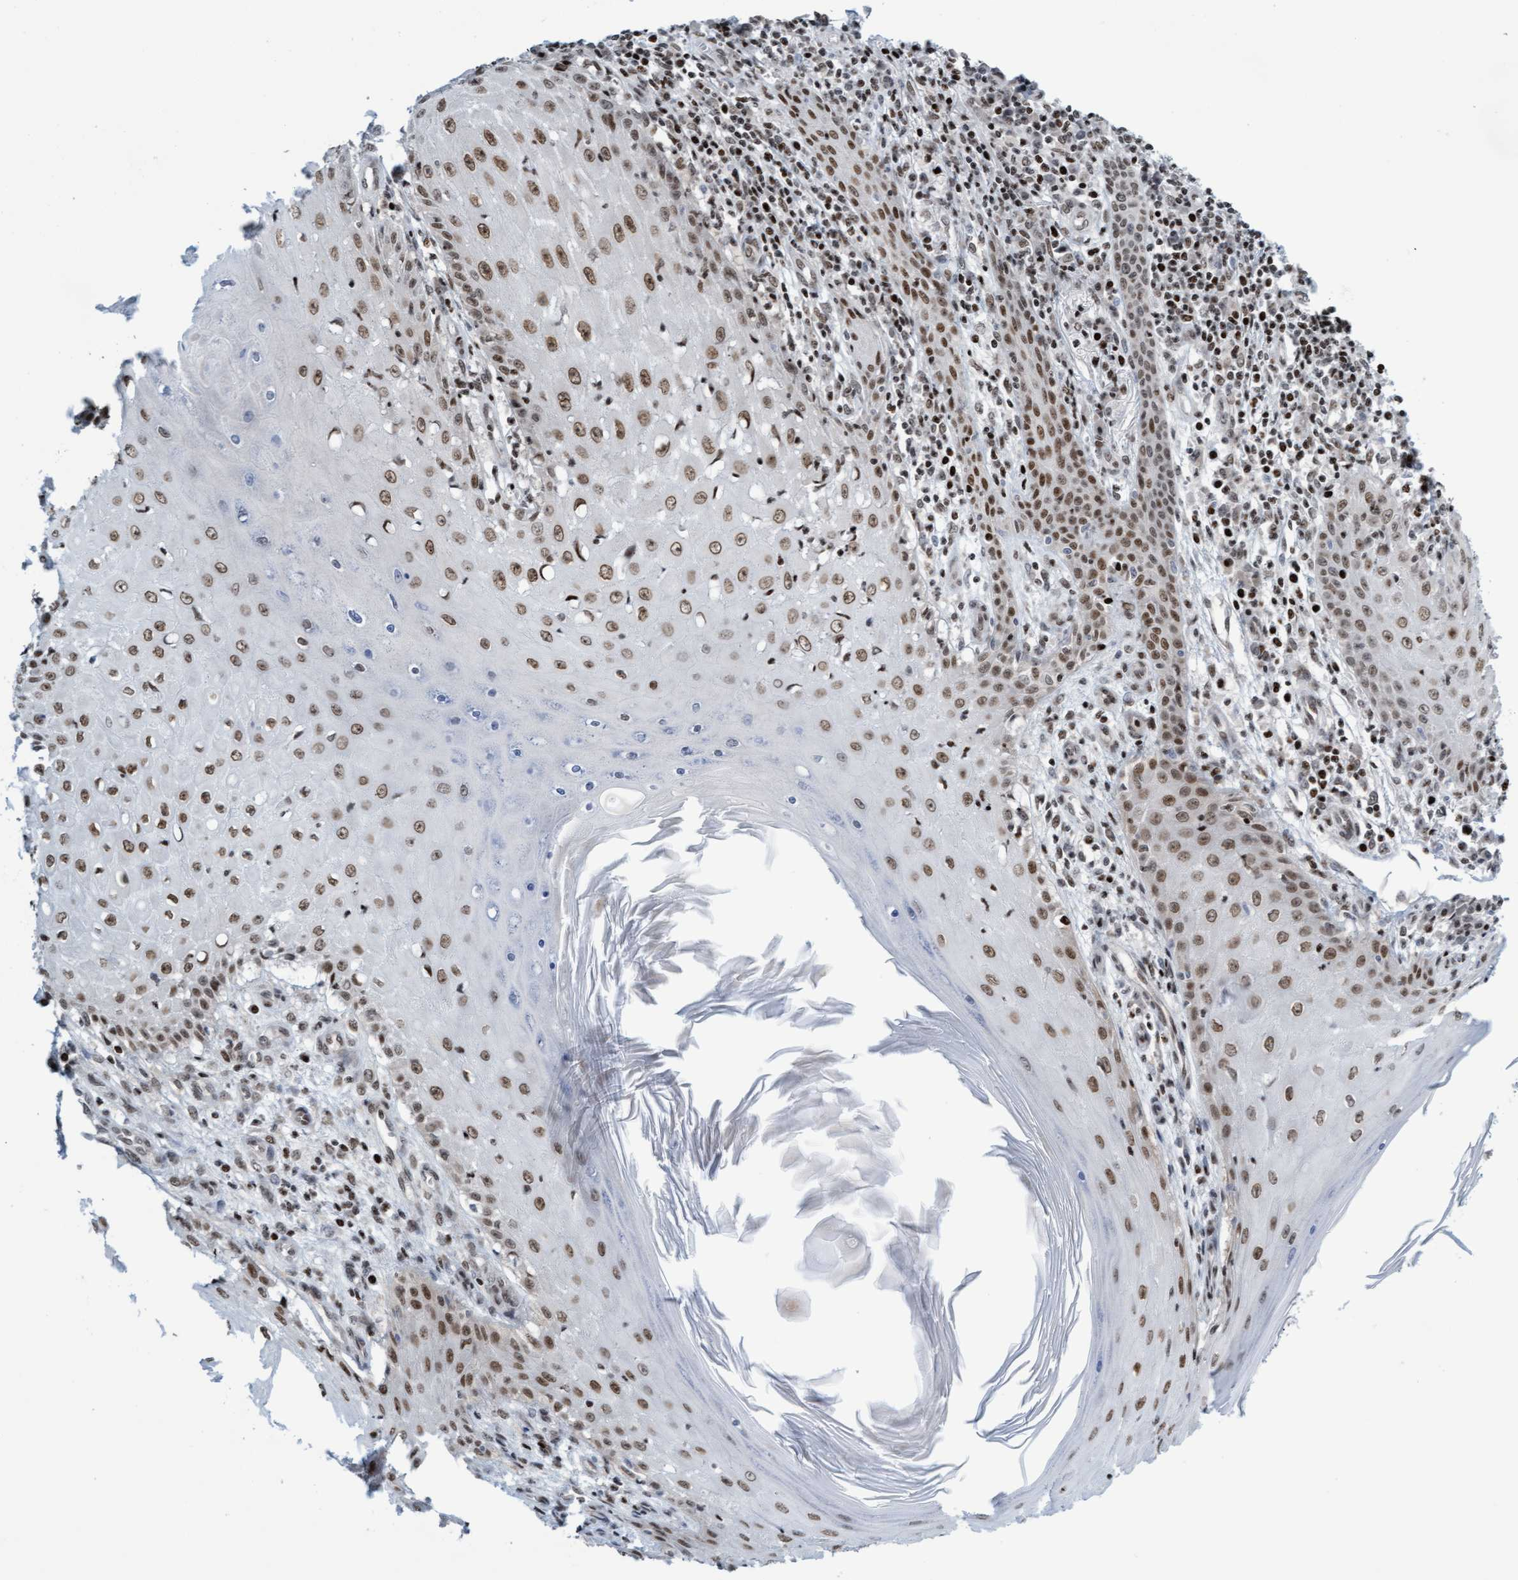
{"staining": {"intensity": "moderate", "quantity": ">75%", "location": "nuclear"}, "tissue": "skin cancer", "cell_type": "Tumor cells", "image_type": "cancer", "snomed": [{"axis": "morphology", "description": "Squamous cell carcinoma, NOS"}, {"axis": "topography", "description": "Skin"}], "caption": "High-magnification brightfield microscopy of squamous cell carcinoma (skin) stained with DAB (brown) and counterstained with hematoxylin (blue). tumor cells exhibit moderate nuclear expression is seen in about>75% of cells. The staining is performed using DAB brown chromogen to label protein expression. The nuclei are counter-stained blue using hematoxylin.", "gene": "GLRX2", "patient": {"sex": "female", "age": 73}}